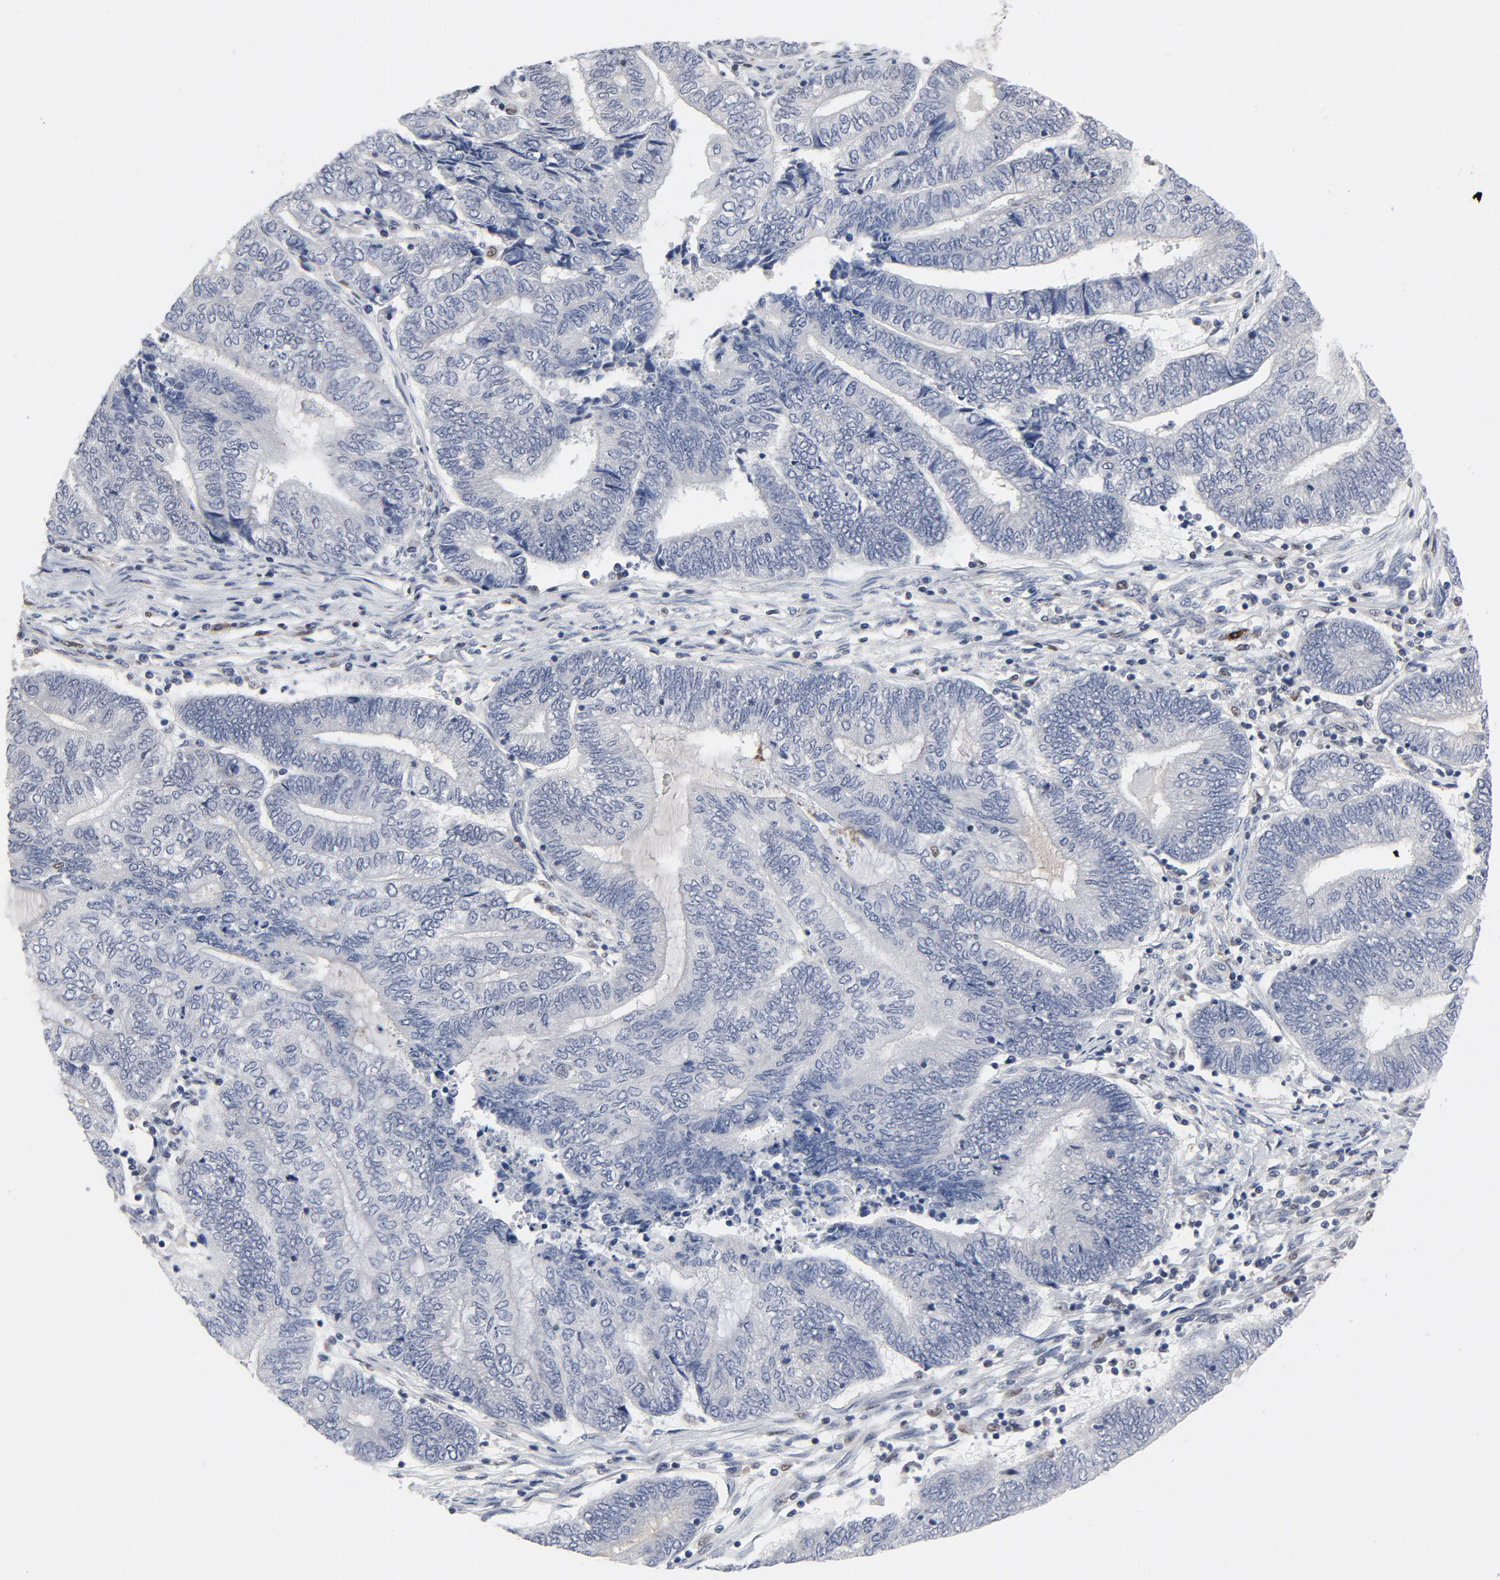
{"staining": {"intensity": "negative", "quantity": "none", "location": "none"}, "tissue": "endometrial cancer", "cell_type": "Tumor cells", "image_type": "cancer", "snomed": [{"axis": "morphology", "description": "Adenocarcinoma, NOS"}, {"axis": "topography", "description": "Uterus"}, {"axis": "topography", "description": "Endometrium"}], "caption": "This micrograph is of endometrial cancer (adenocarcinoma) stained with immunohistochemistry to label a protein in brown with the nuclei are counter-stained blue. There is no positivity in tumor cells. Brightfield microscopy of immunohistochemistry stained with DAB (brown) and hematoxylin (blue), captured at high magnification.", "gene": "NFKB1", "patient": {"sex": "female", "age": 70}}